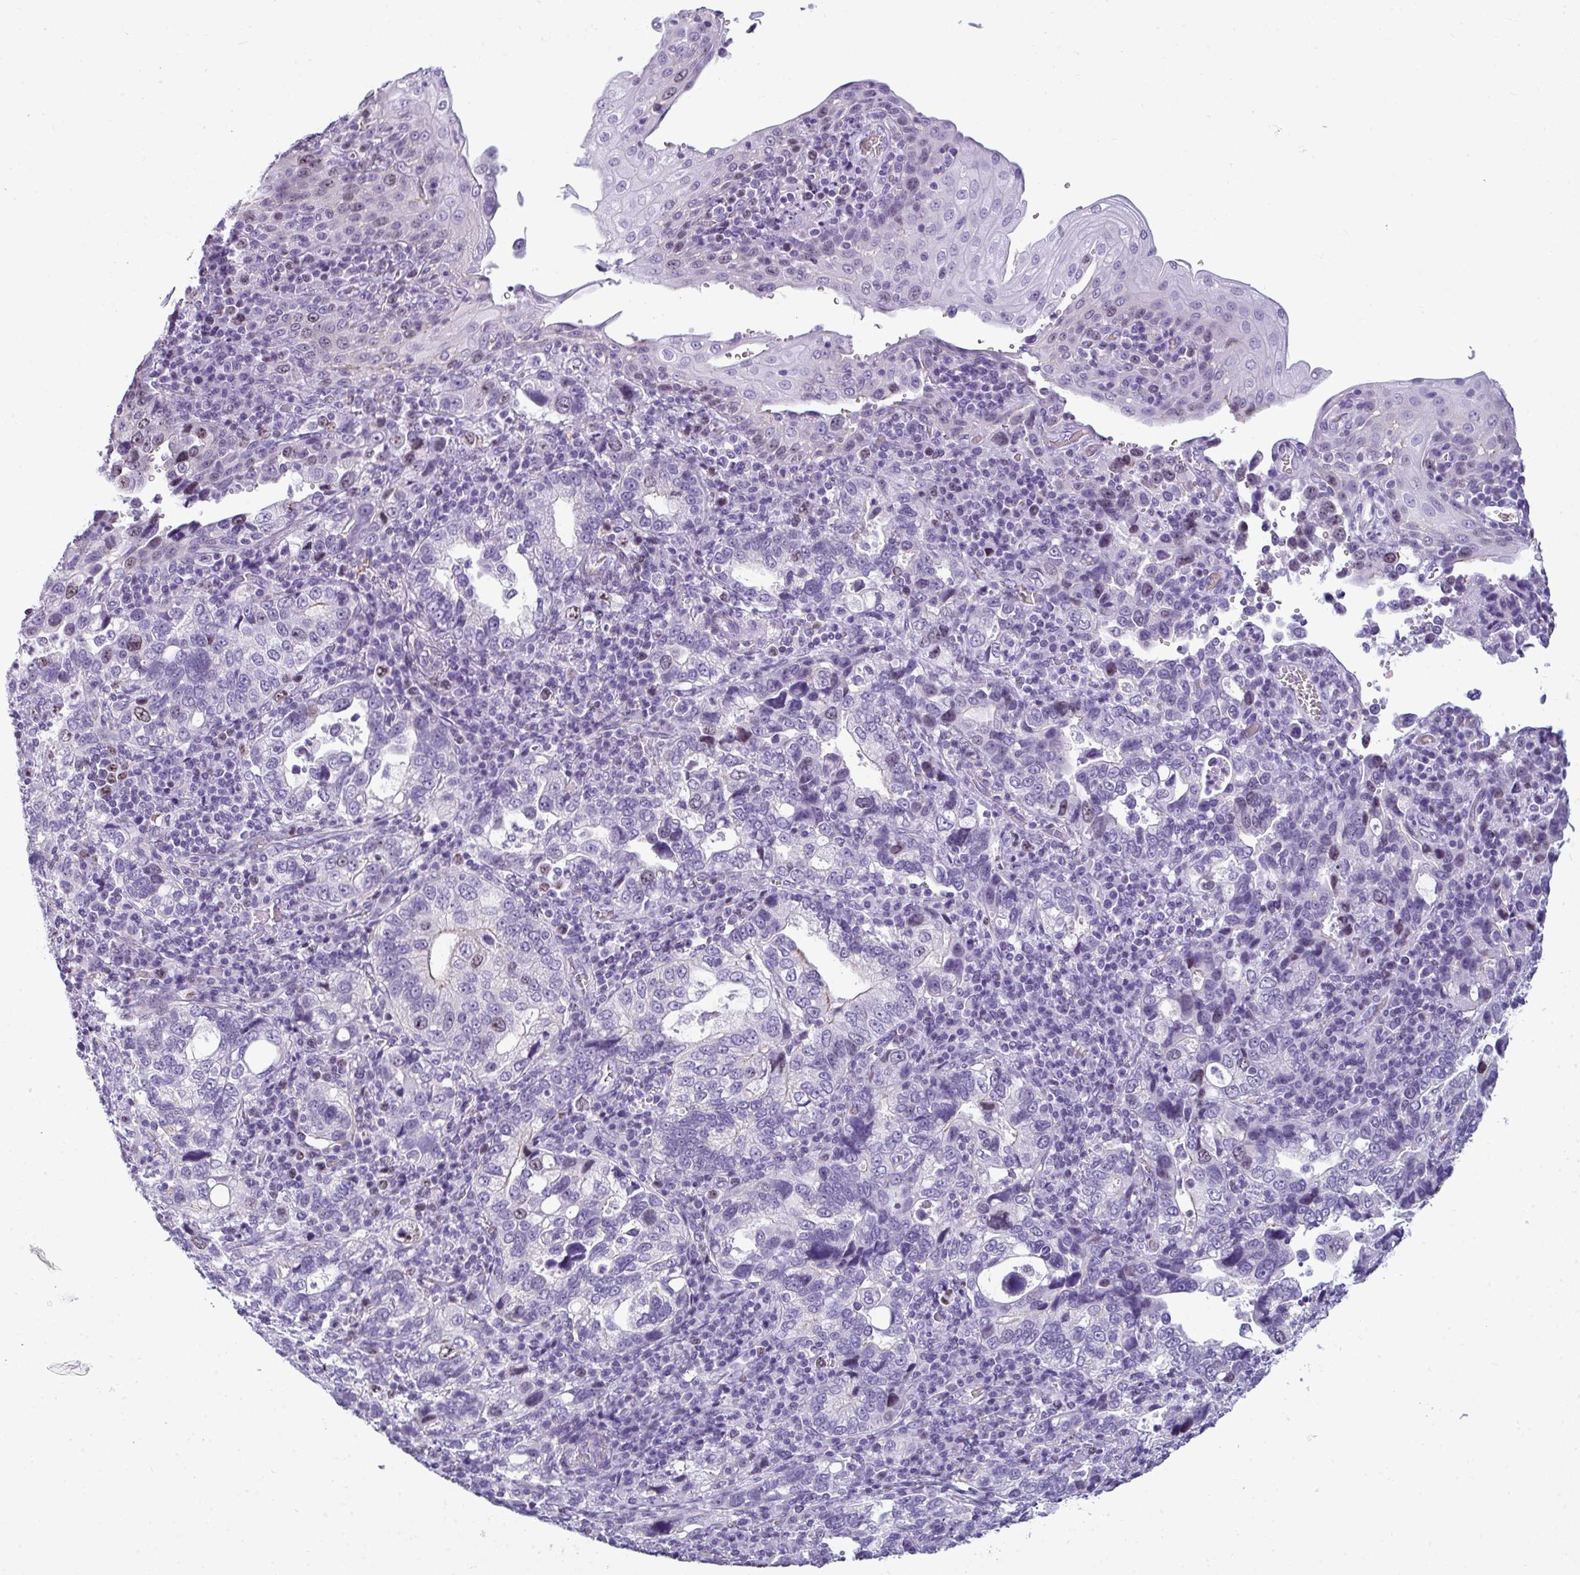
{"staining": {"intensity": "negative", "quantity": "none", "location": "none"}, "tissue": "stomach cancer", "cell_type": "Tumor cells", "image_type": "cancer", "snomed": [{"axis": "morphology", "description": "Adenocarcinoma, NOS"}, {"axis": "topography", "description": "Stomach, upper"}], "caption": "An immunohistochemistry (IHC) micrograph of adenocarcinoma (stomach) is shown. There is no staining in tumor cells of adenocarcinoma (stomach).", "gene": "SUZ12", "patient": {"sex": "female", "age": 81}}